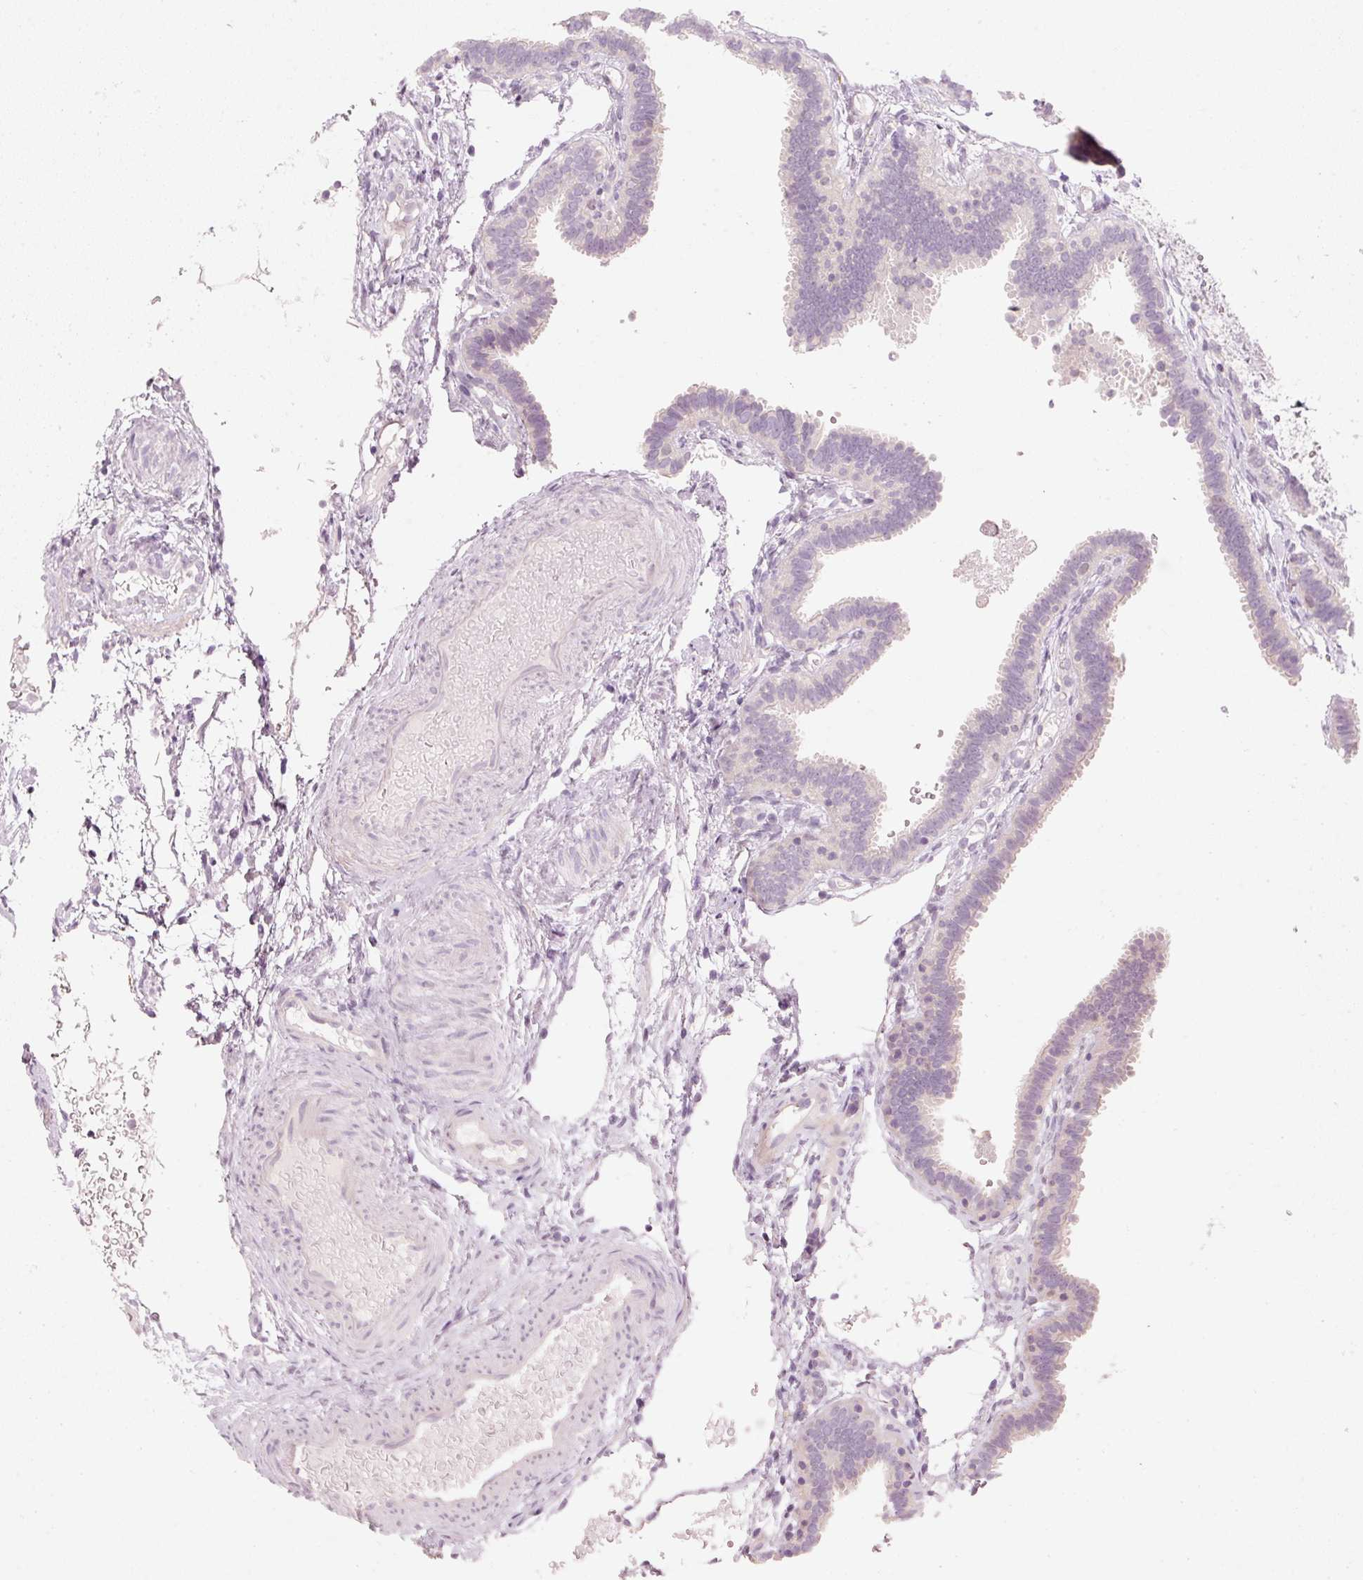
{"staining": {"intensity": "negative", "quantity": "none", "location": "none"}, "tissue": "fallopian tube", "cell_type": "Glandular cells", "image_type": "normal", "snomed": [{"axis": "morphology", "description": "Normal tissue, NOS"}, {"axis": "topography", "description": "Fallopian tube"}], "caption": "DAB immunohistochemical staining of benign fallopian tube displays no significant staining in glandular cells. (Immunohistochemistry, brightfield microscopy, high magnification).", "gene": "TREX2", "patient": {"sex": "female", "age": 37}}